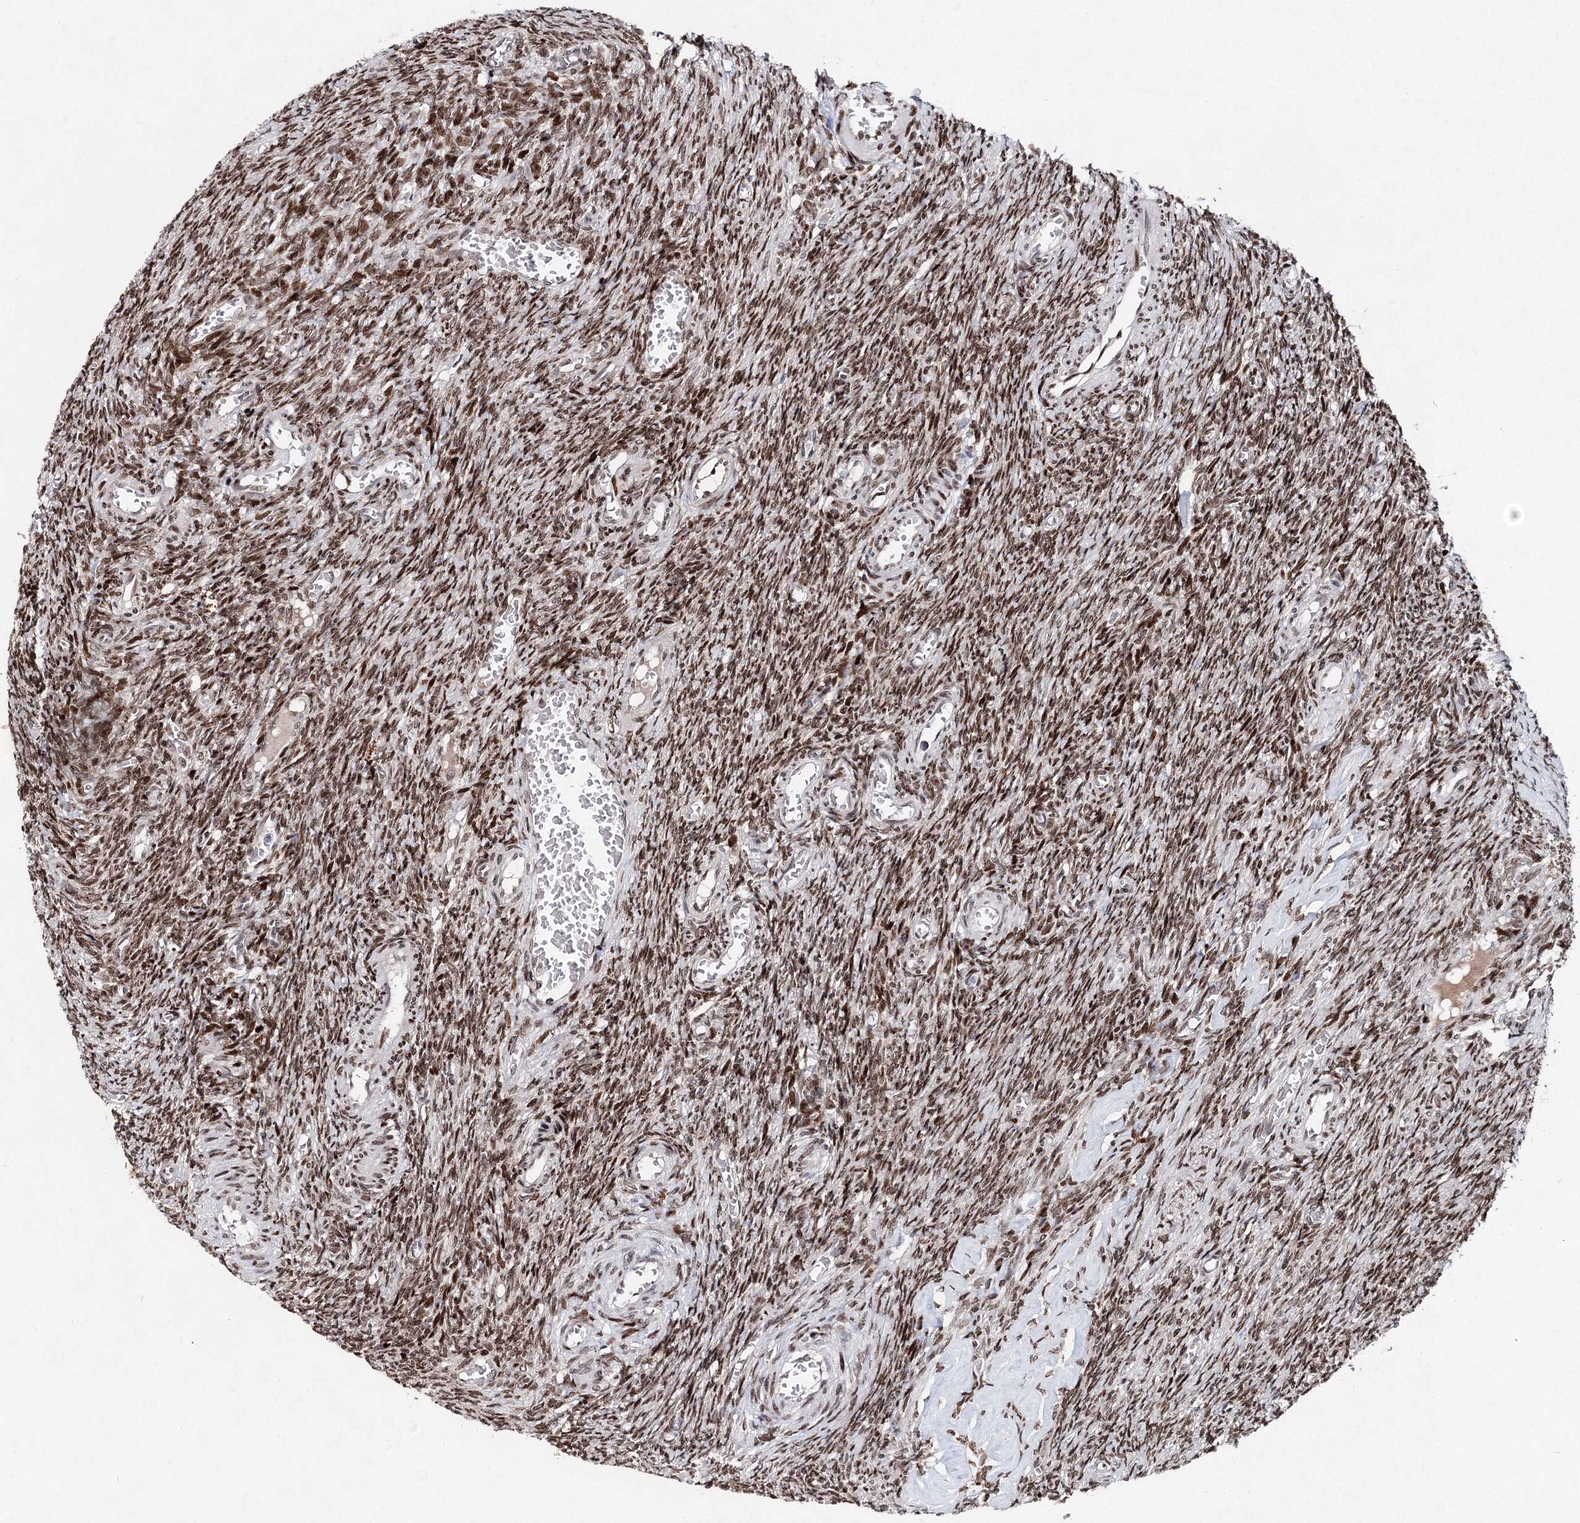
{"staining": {"intensity": "moderate", "quantity": ">75%", "location": "nuclear"}, "tissue": "ovary", "cell_type": "Ovarian stroma cells", "image_type": "normal", "snomed": [{"axis": "morphology", "description": "Normal tissue, NOS"}, {"axis": "topography", "description": "Ovary"}], "caption": "DAB immunohistochemical staining of unremarkable human ovary displays moderate nuclear protein expression in about >75% of ovarian stroma cells. Immunohistochemistry (ihc) stains the protein of interest in brown and the nuclei are stained blue.", "gene": "FRMD4A", "patient": {"sex": "female", "age": 27}}